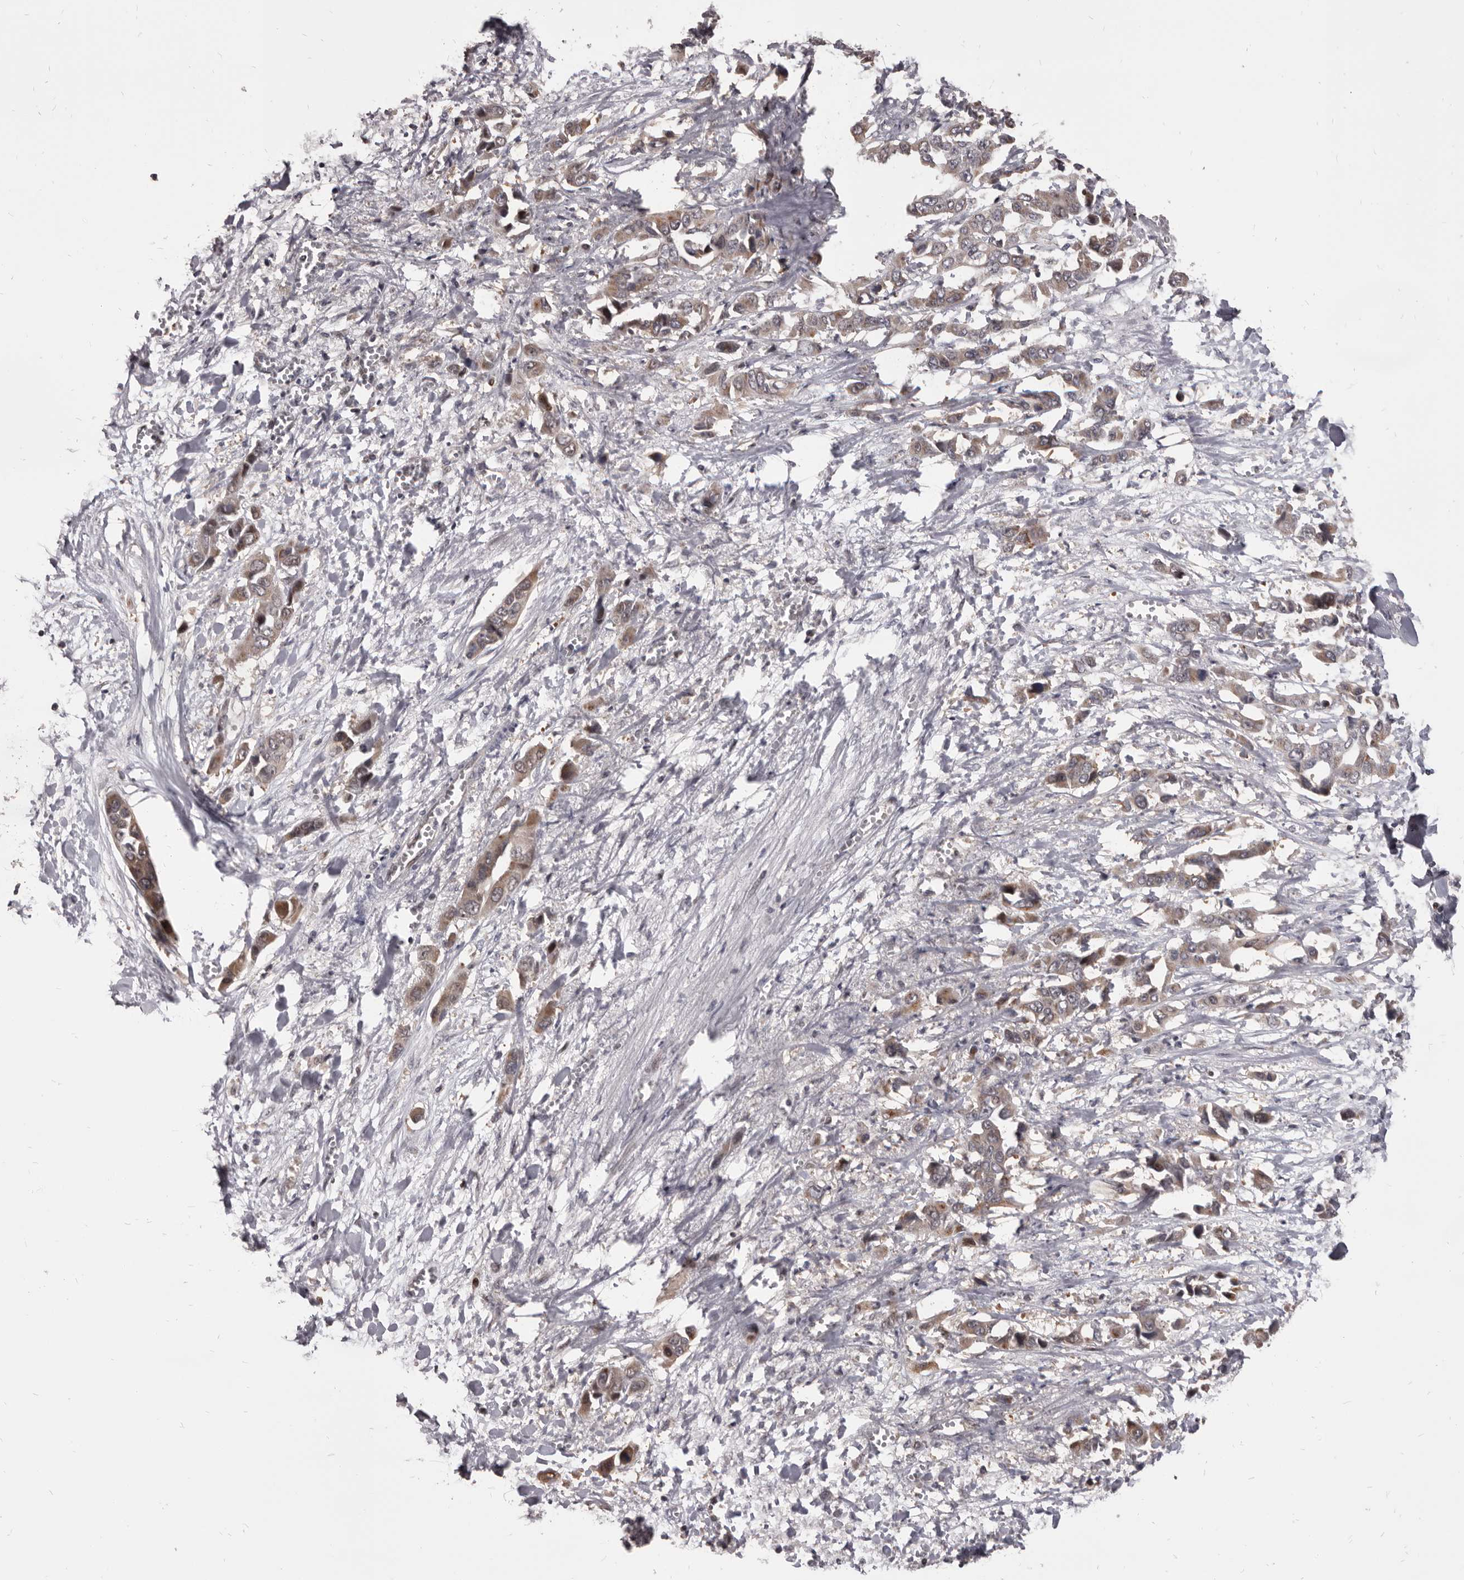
{"staining": {"intensity": "weak", "quantity": ">75%", "location": "cytoplasmic/membranous"}, "tissue": "liver cancer", "cell_type": "Tumor cells", "image_type": "cancer", "snomed": [{"axis": "morphology", "description": "Cholangiocarcinoma"}, {"axis": "topography", "description": "Liver"}], "caption": "Tumor cells reveal weak cytoplasmic/membranous staining in approximately >75% of cells in cholangiocarcinoma (liver). The staining was performed using DAB to visualize the protein expression in brown, while the nuclei were stained in blue with hematoxylin (Magnification: 20x).", "gene": "MAP3K14", "patient": {"sex": "female", "age": 52}}